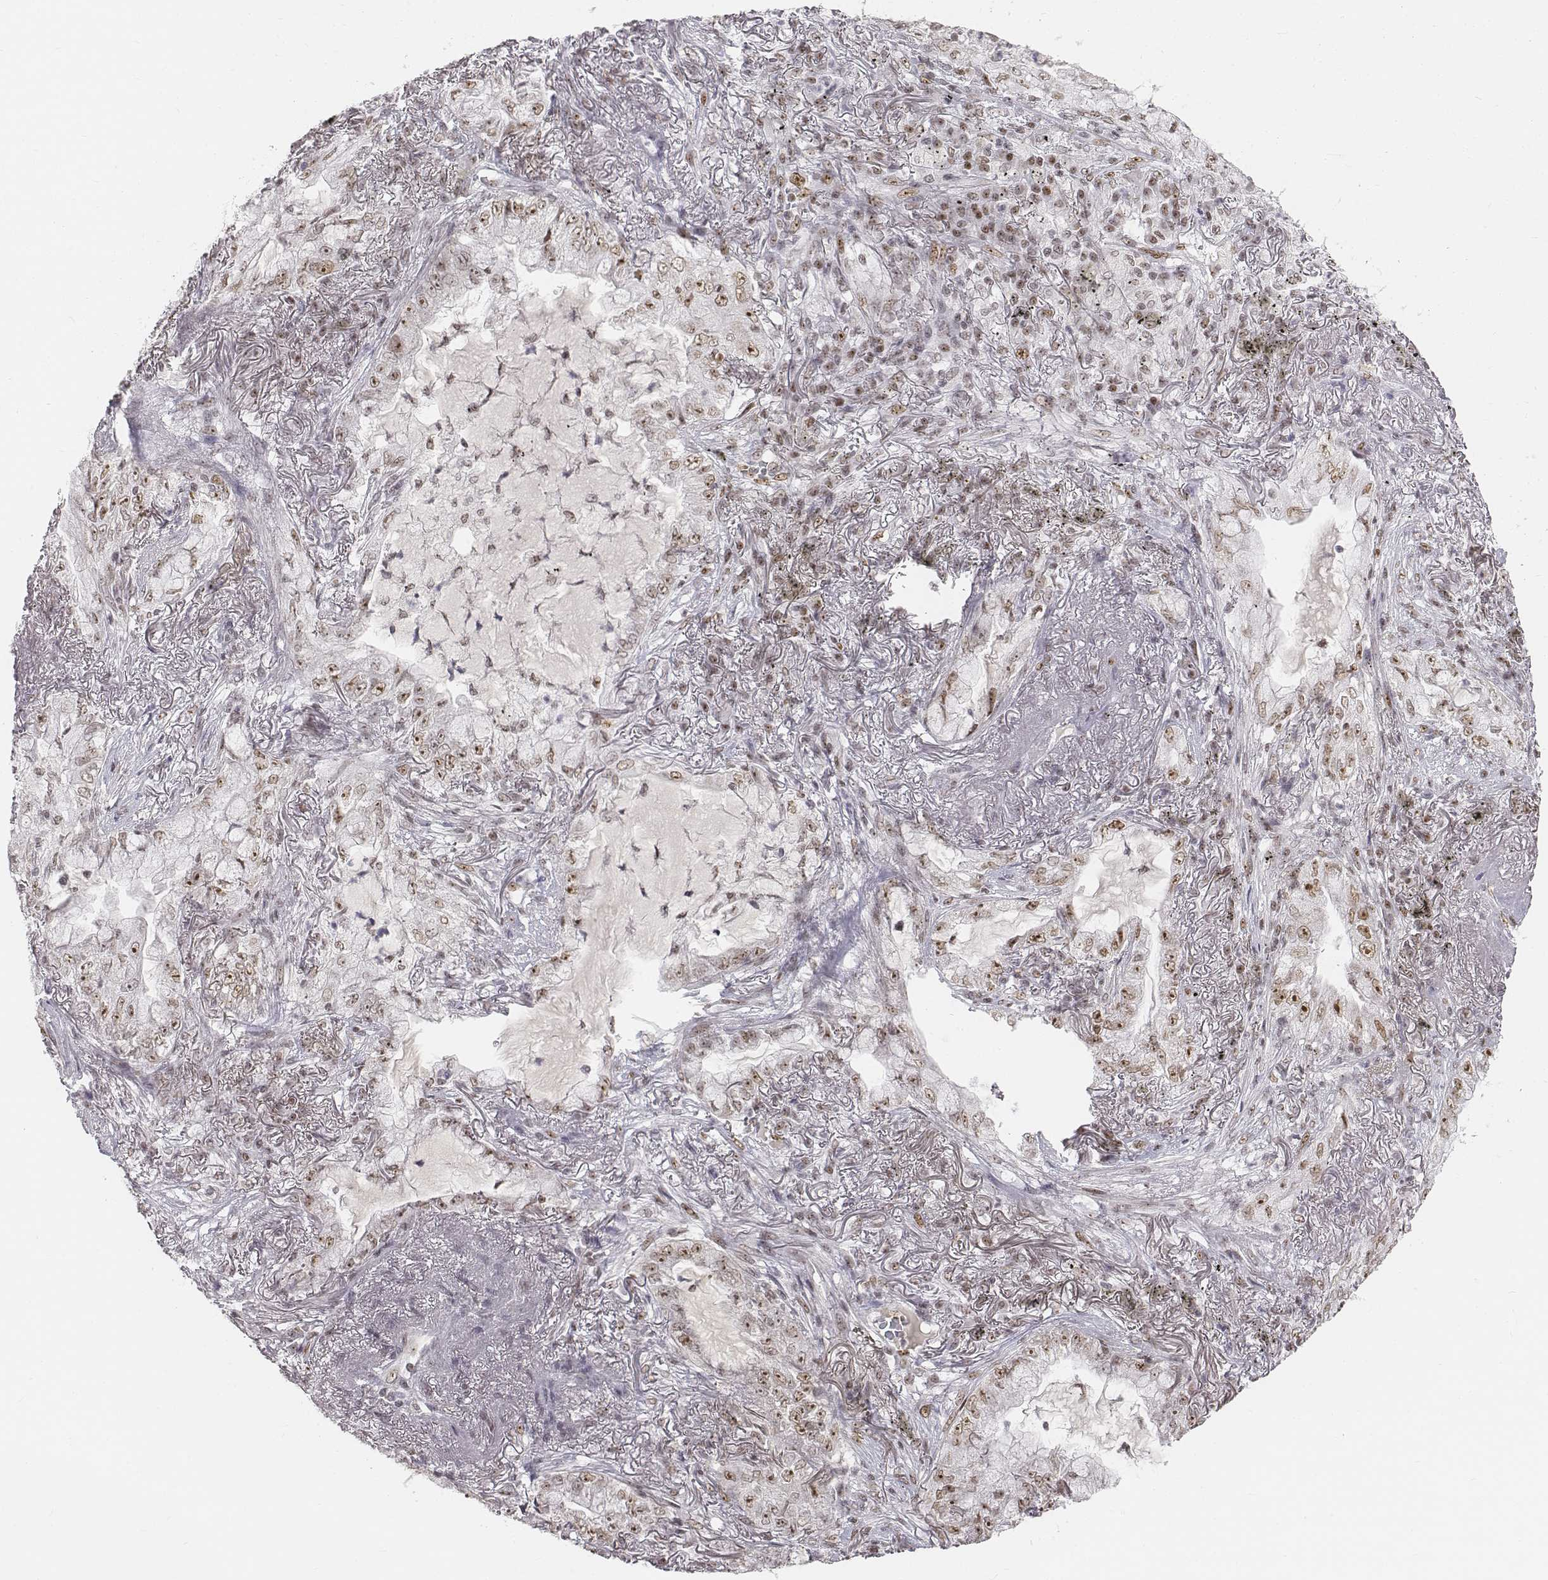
{"staining": {"intensity": "moderate", "quantity": ">75%", "location": "nuclear"}, "tissue": "lung cancer", "cell_type": "Tumor cells", "image_type": "cancer", "snomed": [{"axis": "morphology", "description": "Adenocarcinoma, NOS"}, {"axis": "topography", "description": "Lung"}], "caption": "Immunohistochemistry photomicrograph of lung cancer stained for a protein (brown), which demonstrates medium levels of moderate nuclear staining in about >75% of tumor cells.", "gene": "PHF6", "patient": {"sex": "female", "age": 73}}